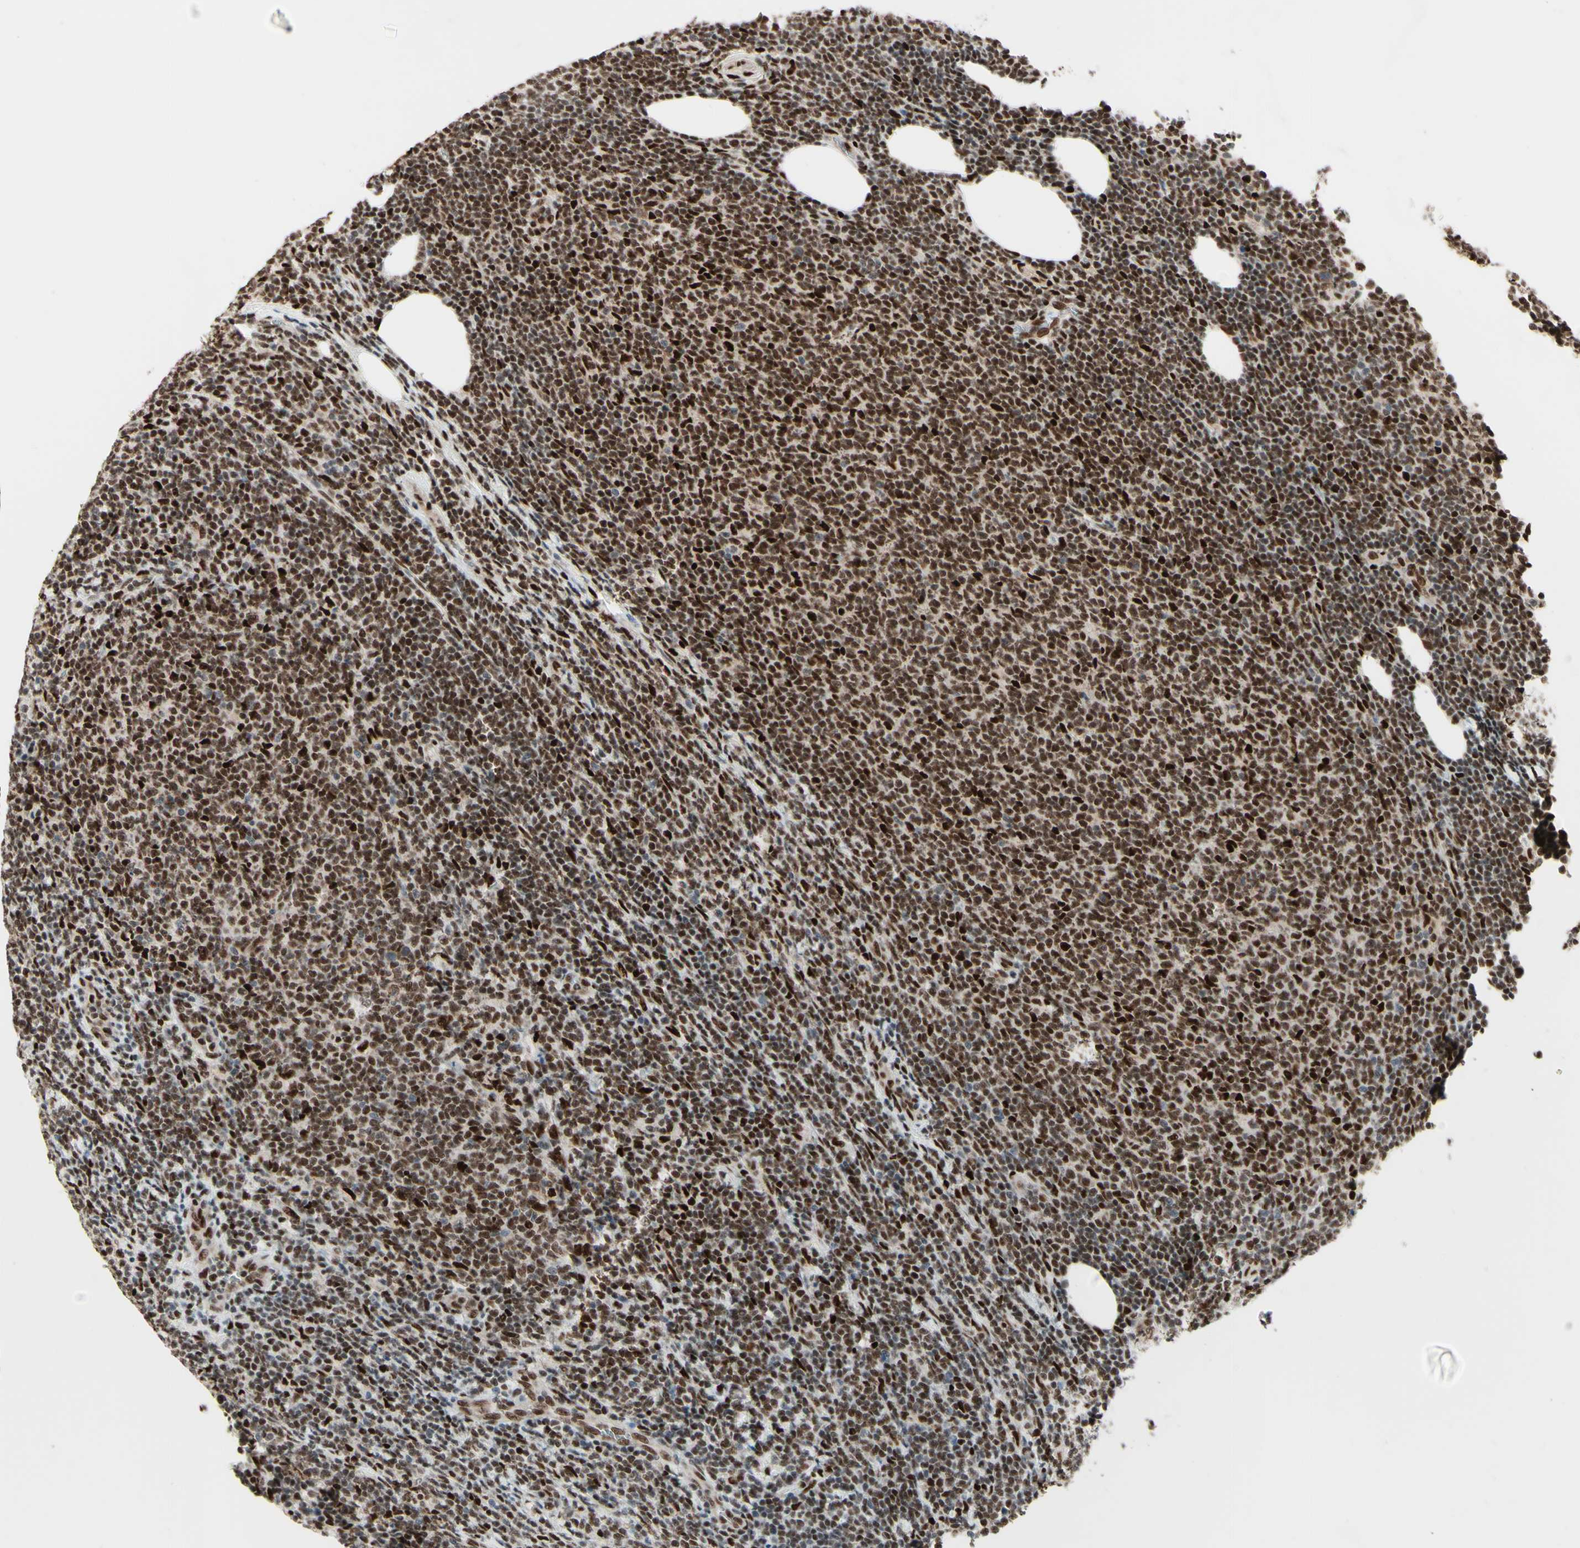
{"staining": {"intensity": "strong", "quantity": ">75%", "location": "nuclear"}, "tissue": "lymphoma", "cell_type": "Tumor cells", "image_type": "cancer", "snomed": [{"axis": "morphology", "description": "Malignant lymphoma, non-Hodgkin's type, Low grade"}, {"axis": "topography", "description": "Lymph node"}], "caption": "A brown stain highlights strong nuclear expression of a protein in human low-grade malignant lymphoma, non-Hodgkin's type tumor cells. (DAB IHC with brightfield microscopy, high magnification).", "gene": "NR3C1", "patient": {"sex": "male", "age": 66}}